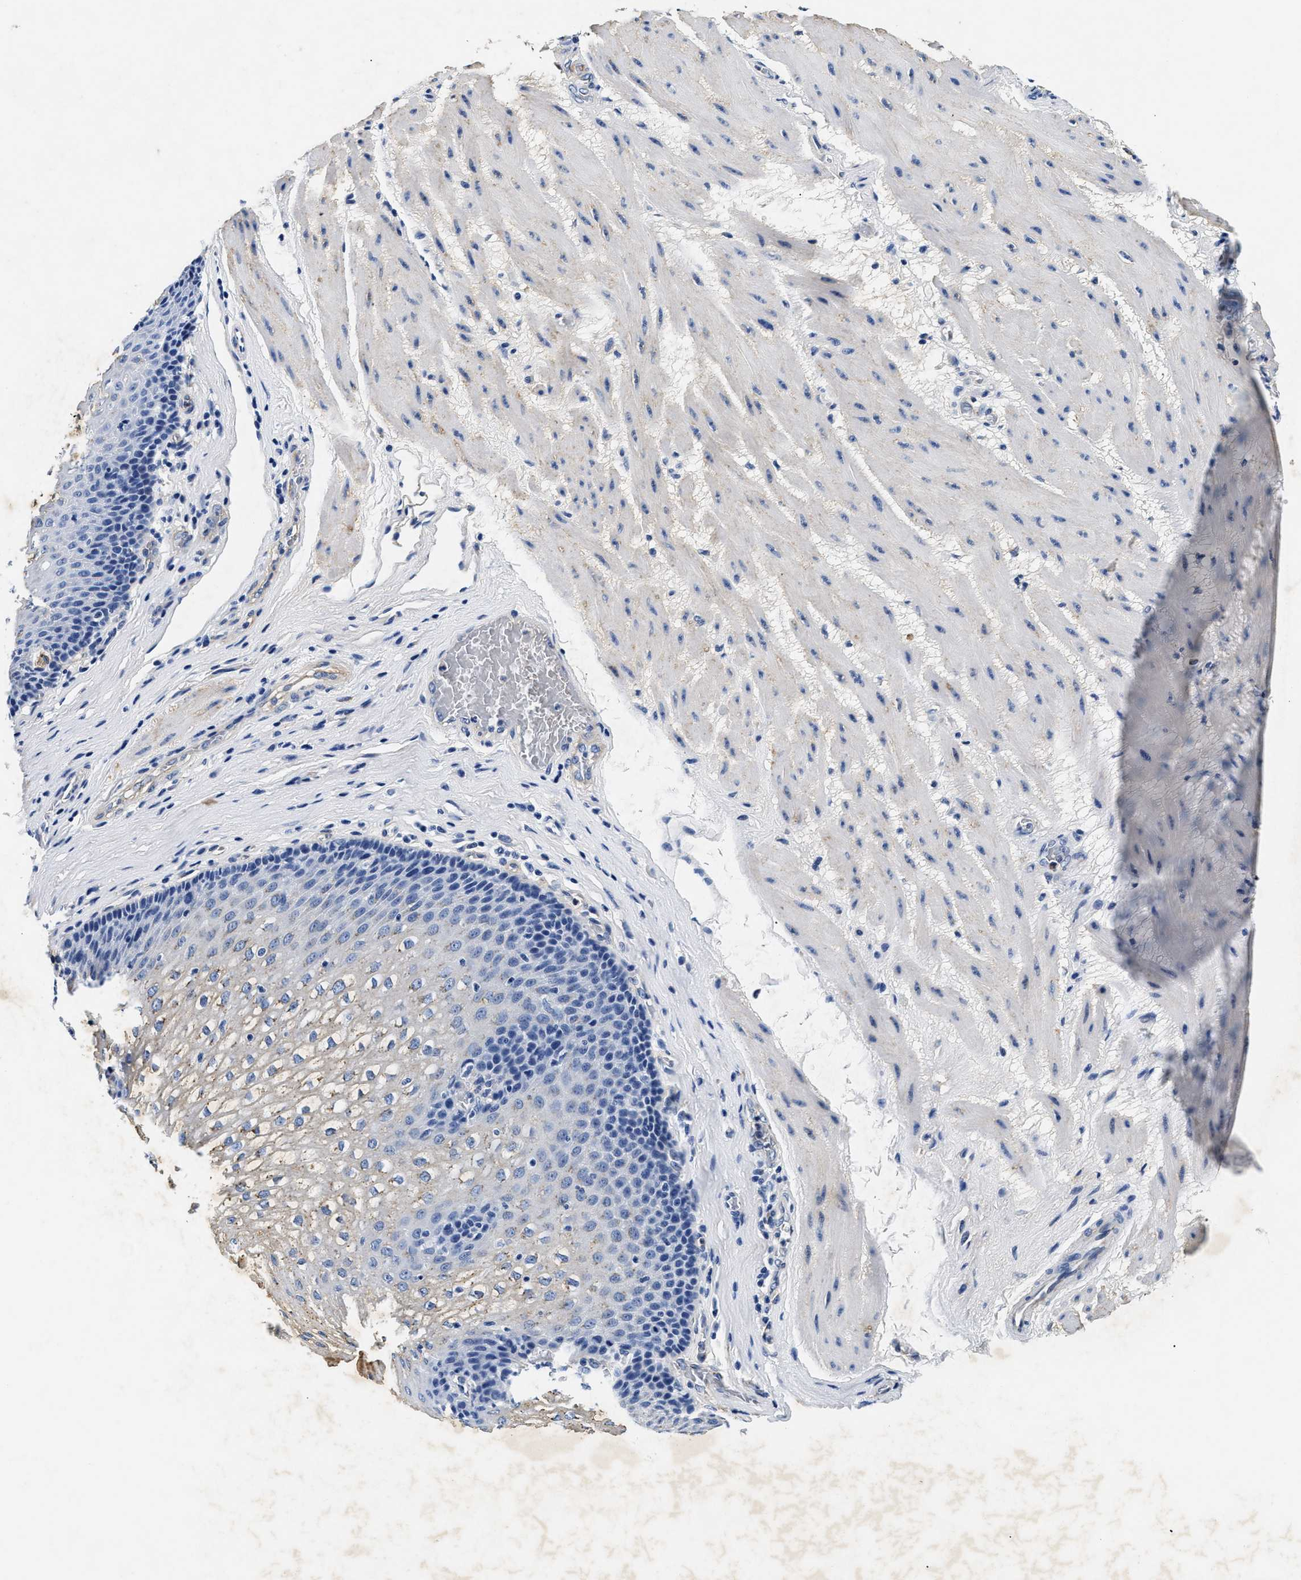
{"staining": {"intensity": "moderate", "quantity": "<25%", "location": "cytoplasmic/membranous"}, "tissue": "esophagus", "cell_type": "Squamous epithelial cells", "image_type": "normal", "snomed": [{"axis": "morphology", "description": "Normal tissue, NOS"}, {"axis": "topography", "description": "Esophagus"}], "caption": "IHC (DAB (3,3'-diaminobenzidine)) staining of unremarkable esophagus reveals moderate cytoplasmic/membranous protein positivity in about <25% of squamous epithelial cells.", "gene": "LAMA3", "patient": {"sex": "male", "age": 48}}